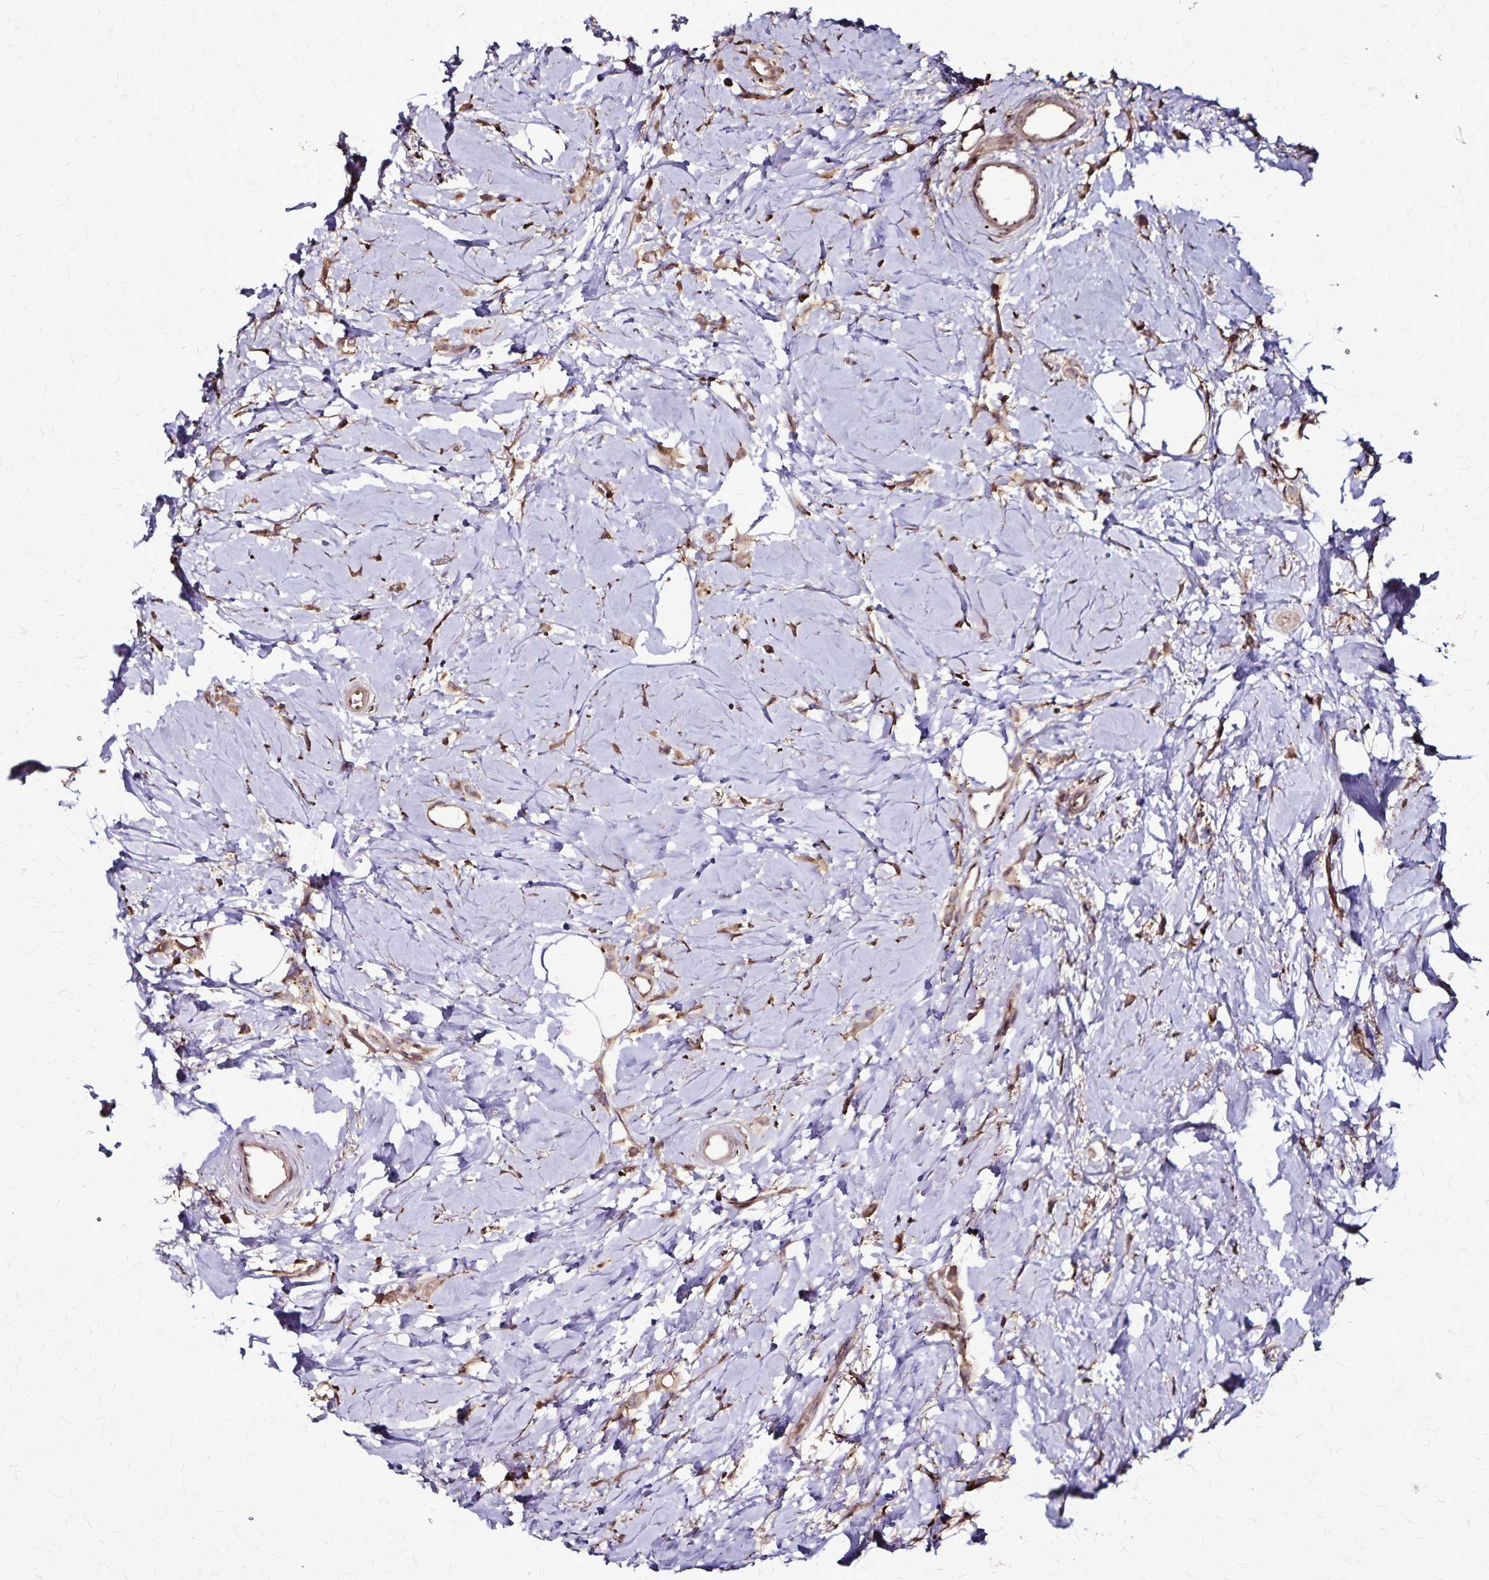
{"staining": {"intensity": "weak", "quantity": "25%-75%", "location": "cytoplasmic/membranous"}, "tissue": "breast cancer", "cell_type": "Tumor cells", "image_type": "cancer", "snomed": [{"axis": "morphology", "description": "Lobular carcinoma"}, {"axis": "topography", "description": "Breast"}], "caption": "DAB (3,3'-diaminobenzidine) immunohistochemical staining of human lobular carcinoma (breast) shows weak cytoplasmic/membranous protein staining in about 25%-75% of tumor cells.", "gene": "CHMP1B", "patient": {"sex": "female", "age": 66}}